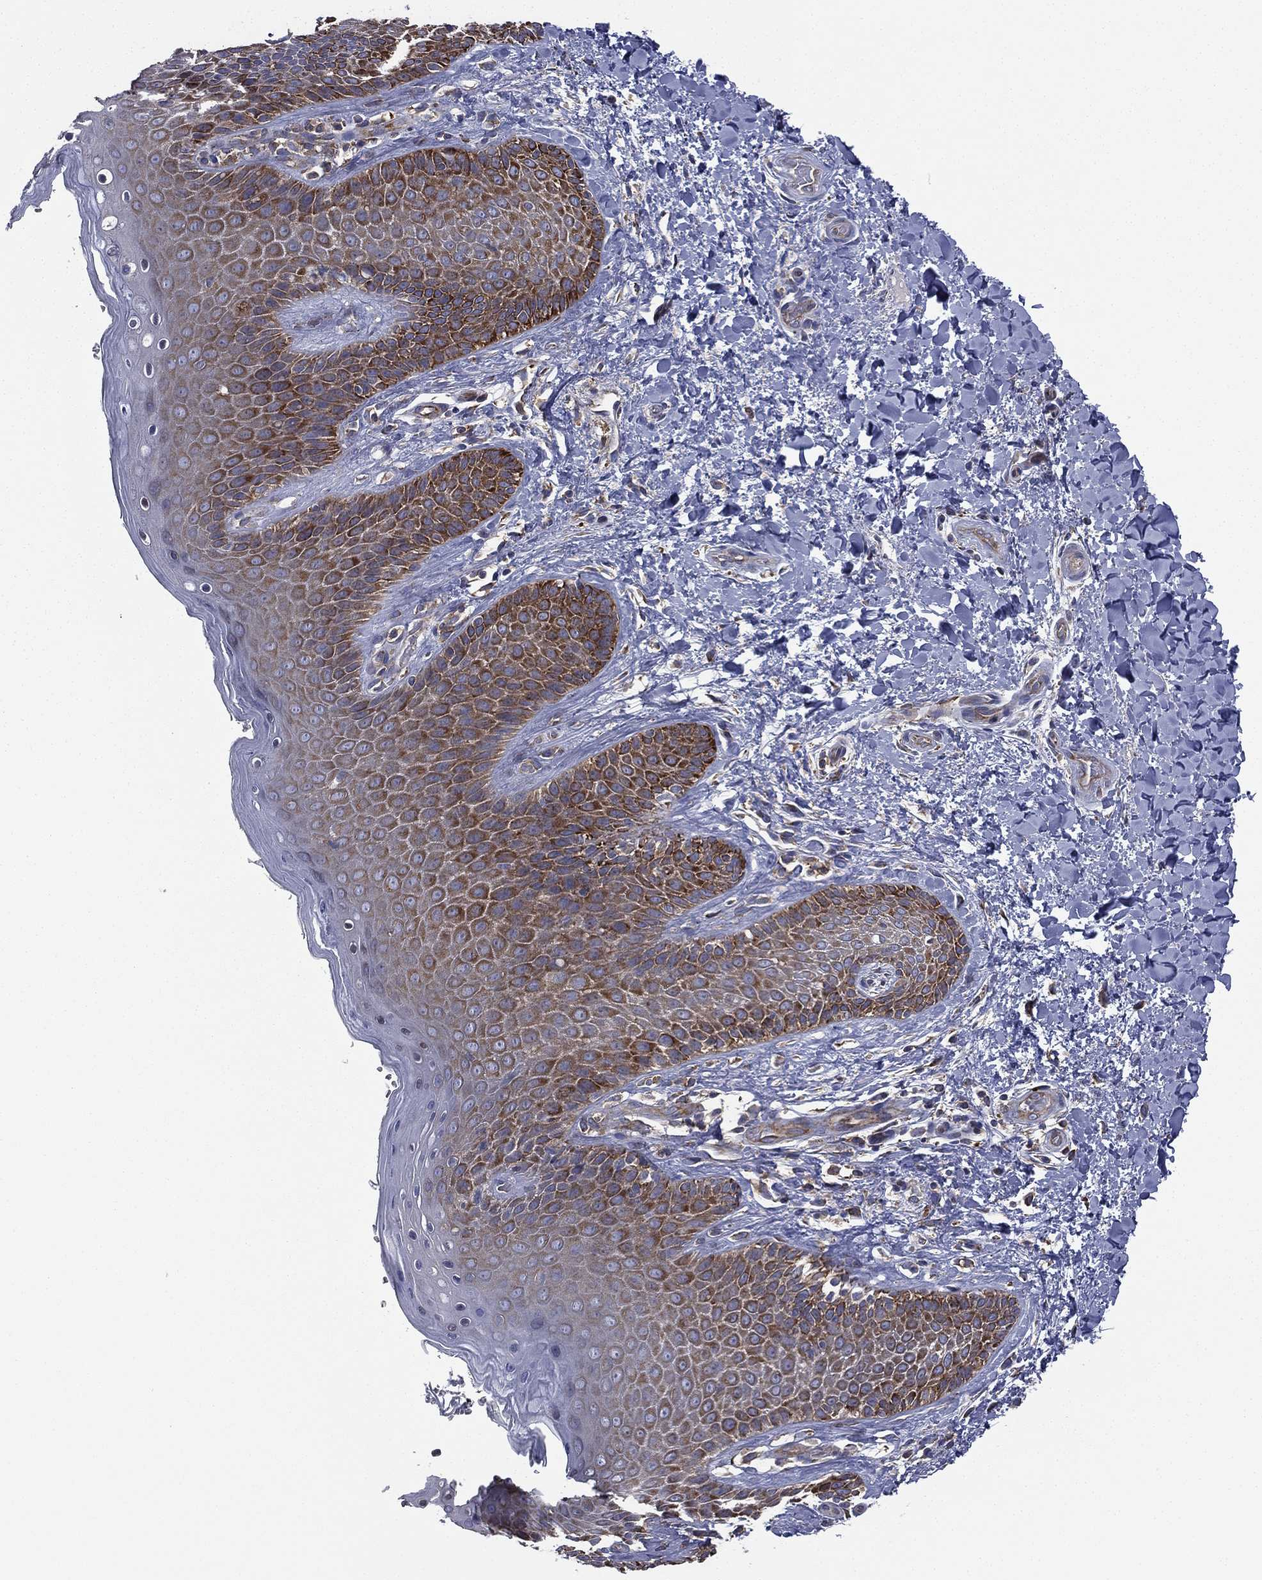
{"staining": {"intensity": "strong", "quantity": "25%-75%", "location": "cytoplasmic/membranous"}, "tissue": "skin", "cell_type": "Epidermal cells", "image_type": "normal", "snomed": [{"axis": "morphology", "description": "Normal tissue, NOS"}, {"axis": "topography", "description": "Anal"}], "caption": "High-magnification brightfield microscopy of unremarkable skin stained with DAB (brown) and counterstained with hematoxylin (blue). epidermal cells exhibit strong cytoplasmic/membranous positivity is present in about25%-75% of cells.", "gene": "FARSA", "patient": {"sex": "male", "age": 36}}